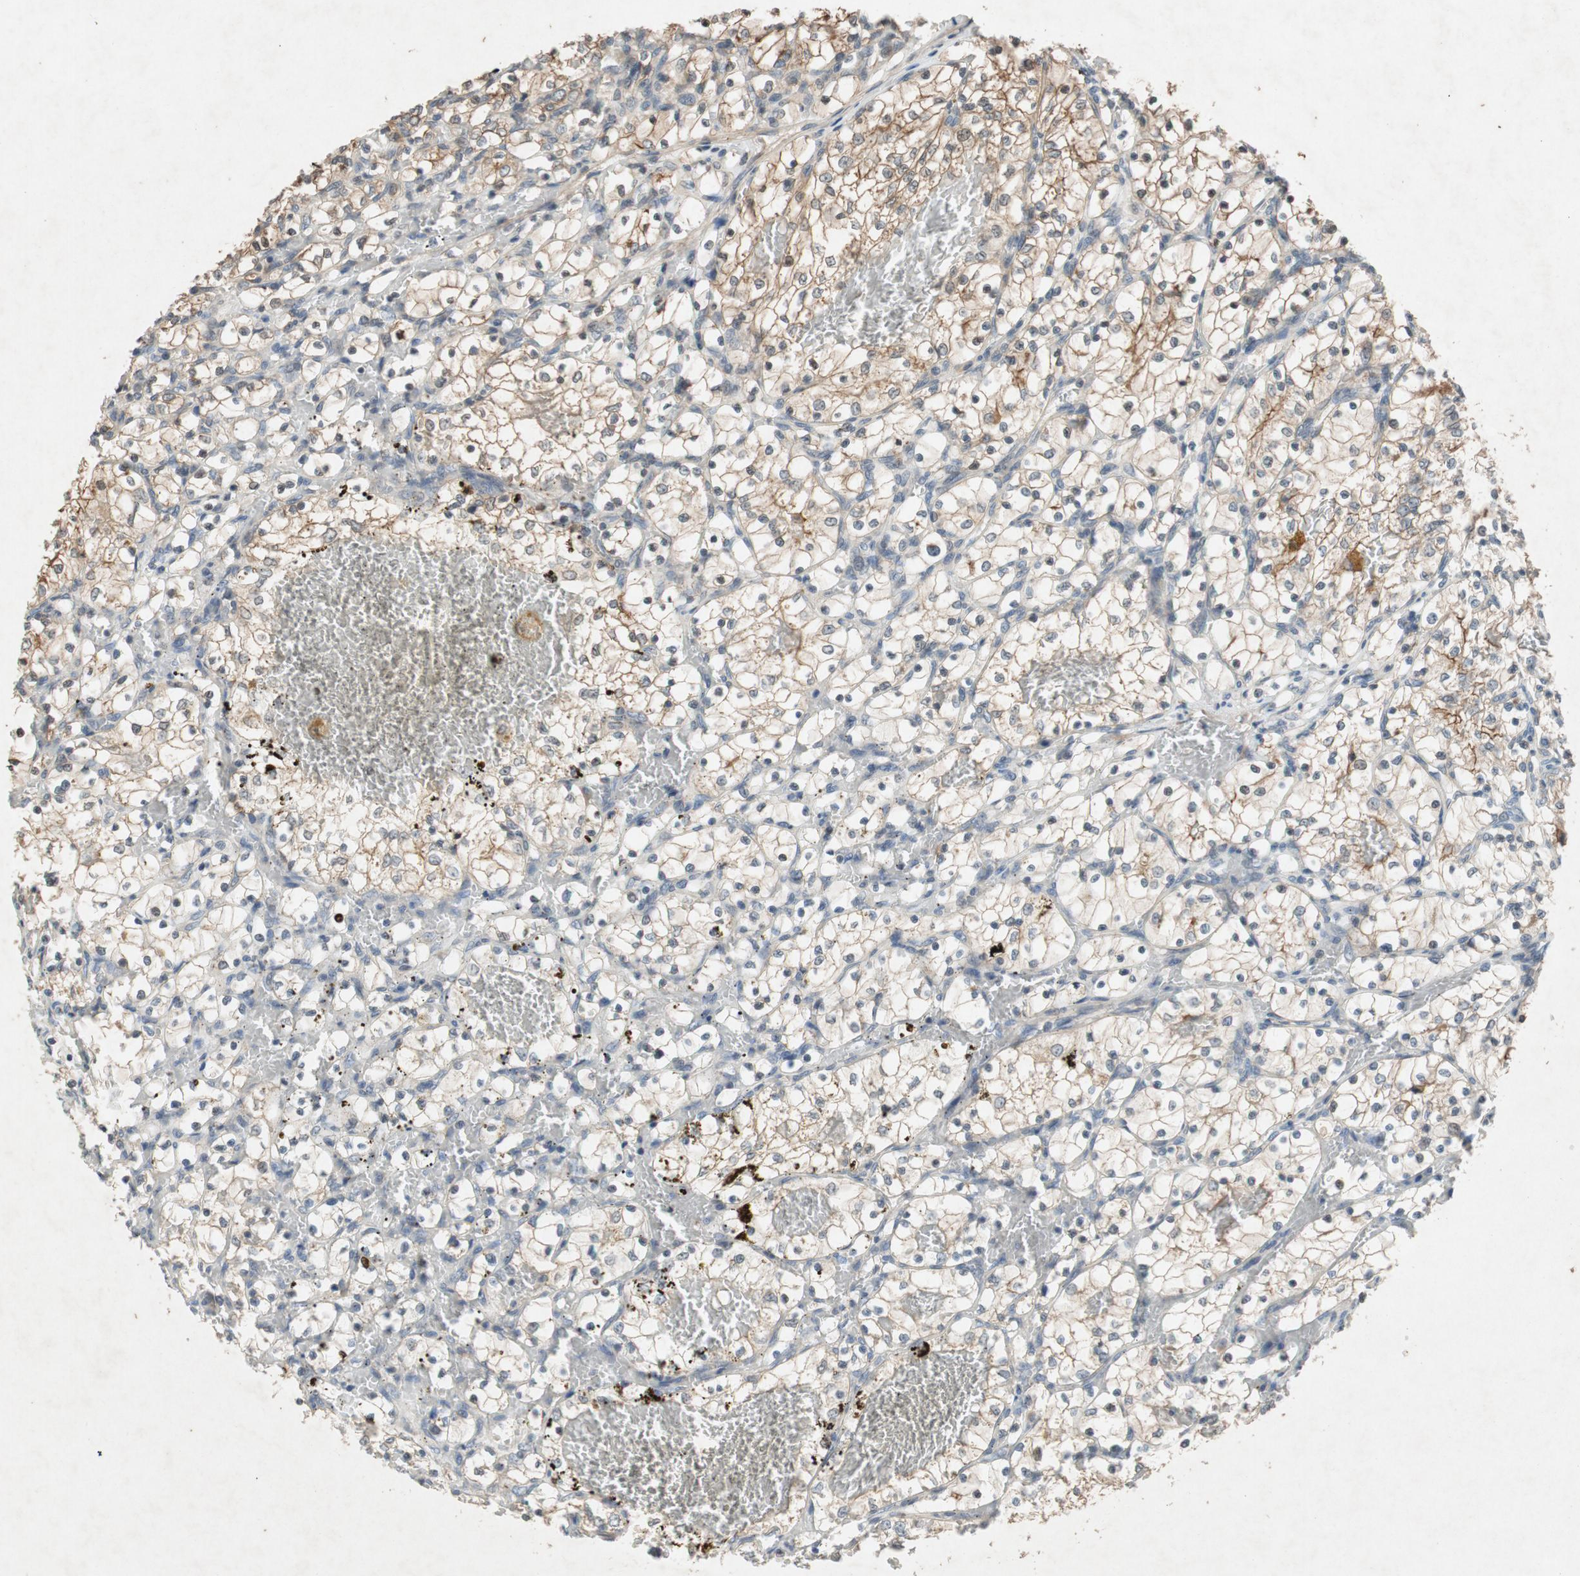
{"staining": {"intensity": "moderate", "quantity": ">75%", "location": "cytoplasmic/membranous"}, "tissue": "renal cancer", "cell_type": "Tumor cells", "image_type": "cancer", "snomed": [{"axis": "morphology", "description": "Adenocarcinoma, NOS"}, {"axis": "topography", "description": "Kidney"}], "caption": "IHC (DAB (3,3'-diaminobenzidine)) staining of human renal cancer demonstrates moderate cytoplasmic/membranous protein positivity in about >75% of tumor cells. (brown staining indicates protein expression, while blue staining denotes nuclei).", "gene": "ATP2C1", "patient": {"sex": "female", "age": 69}}